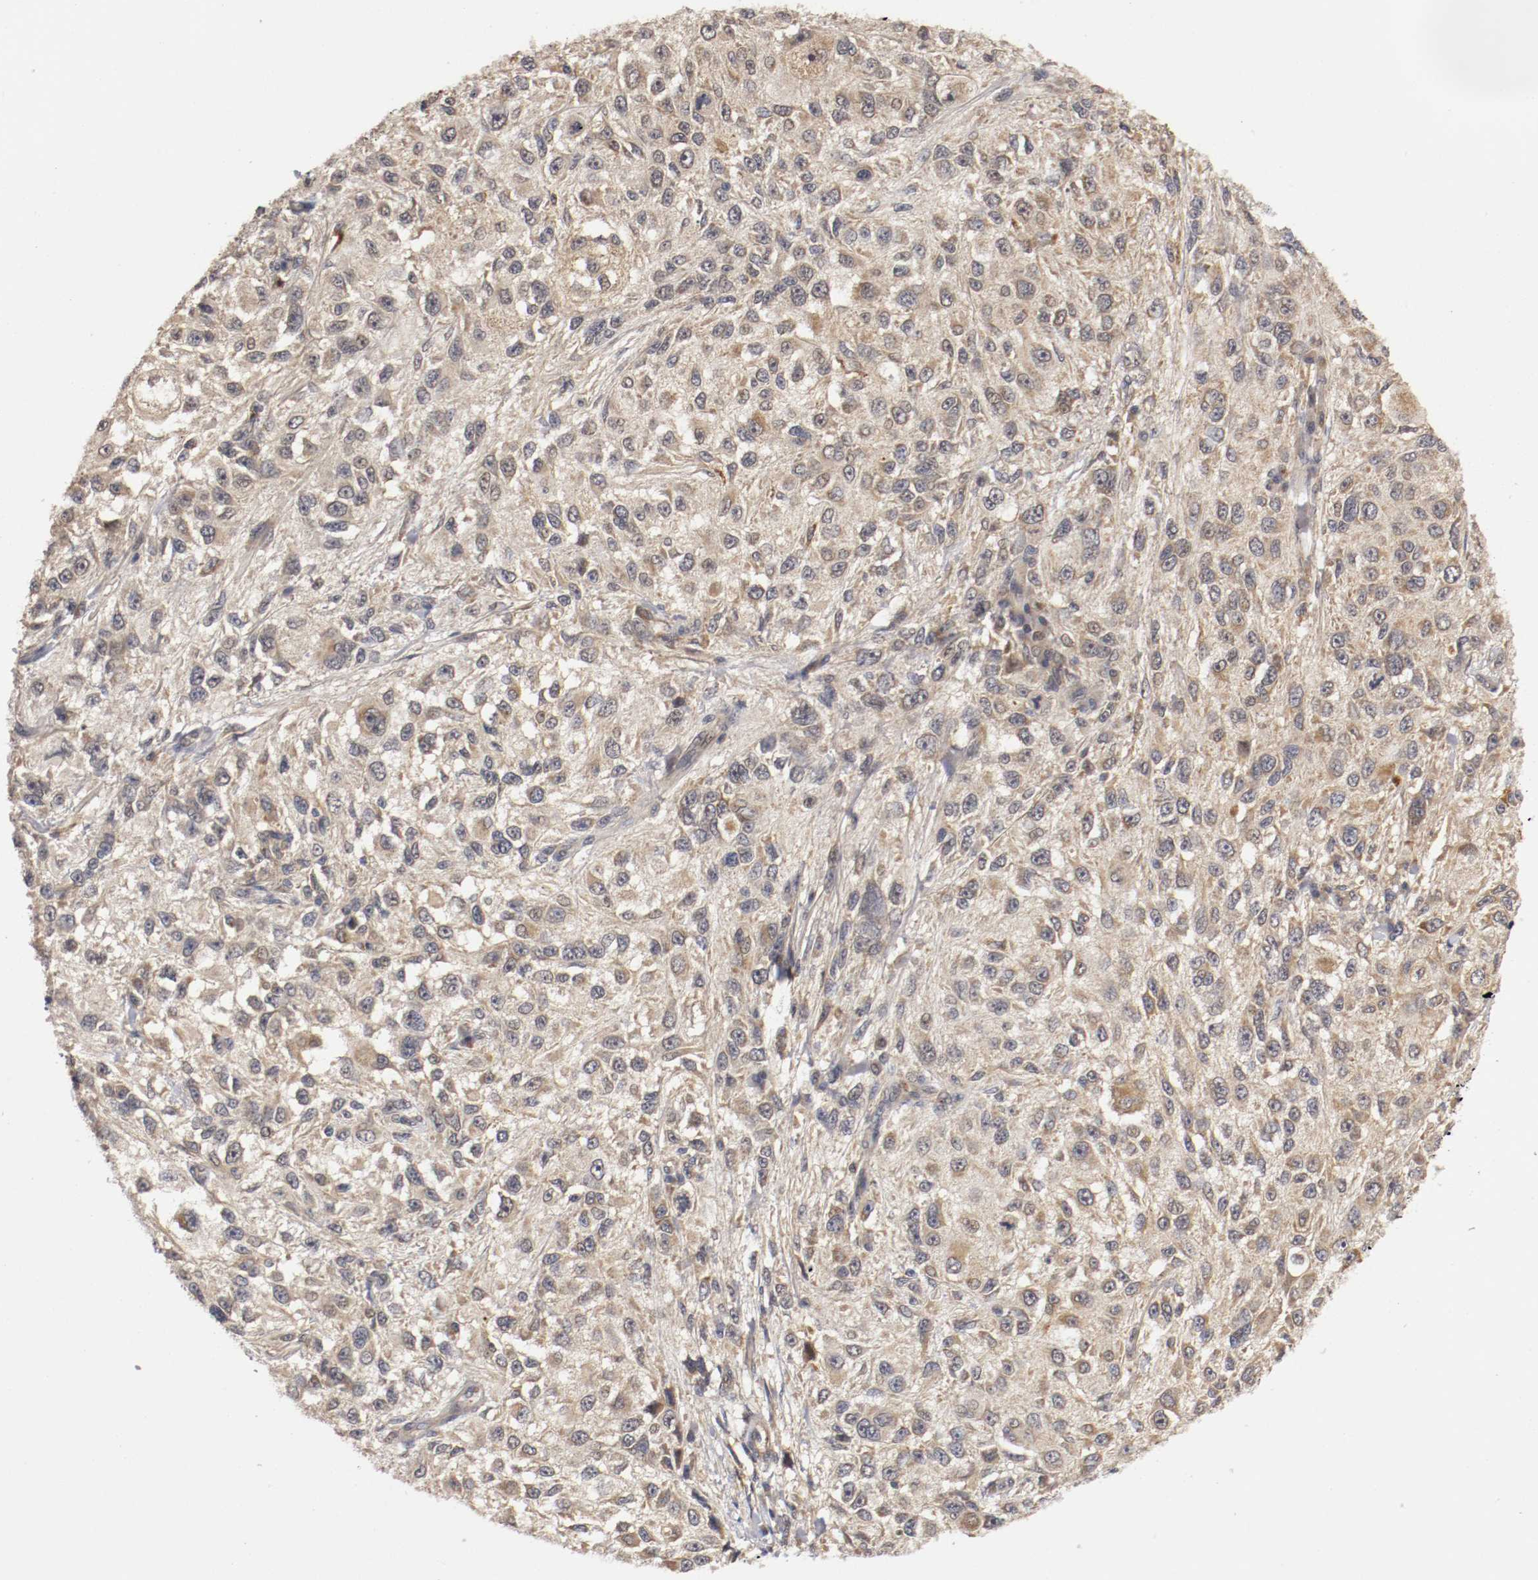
{"staining": {"intensity": "moderate", "quantity": "25%-75%", "location": "cytoplasmic/membranous"}, "tissue": "melanoma", "cell_type": "Tumor cells", "image_type": "cancer", "snomed": [{"axis": "morphology", "description": "Necrosis, NOS"}, {"axis": "morphology", "description": "Malignant melanoma, NOS"}, {"axis": "topography", "description": "Skin"}], "caption": "The image demonstrates a brown stain indicating the presence of a protein in the cytoplasmic/membranous of tumor cells in melanoma.", "gene": "TNFRSF1B", "patient": {"sex": "female", "age": 87}}